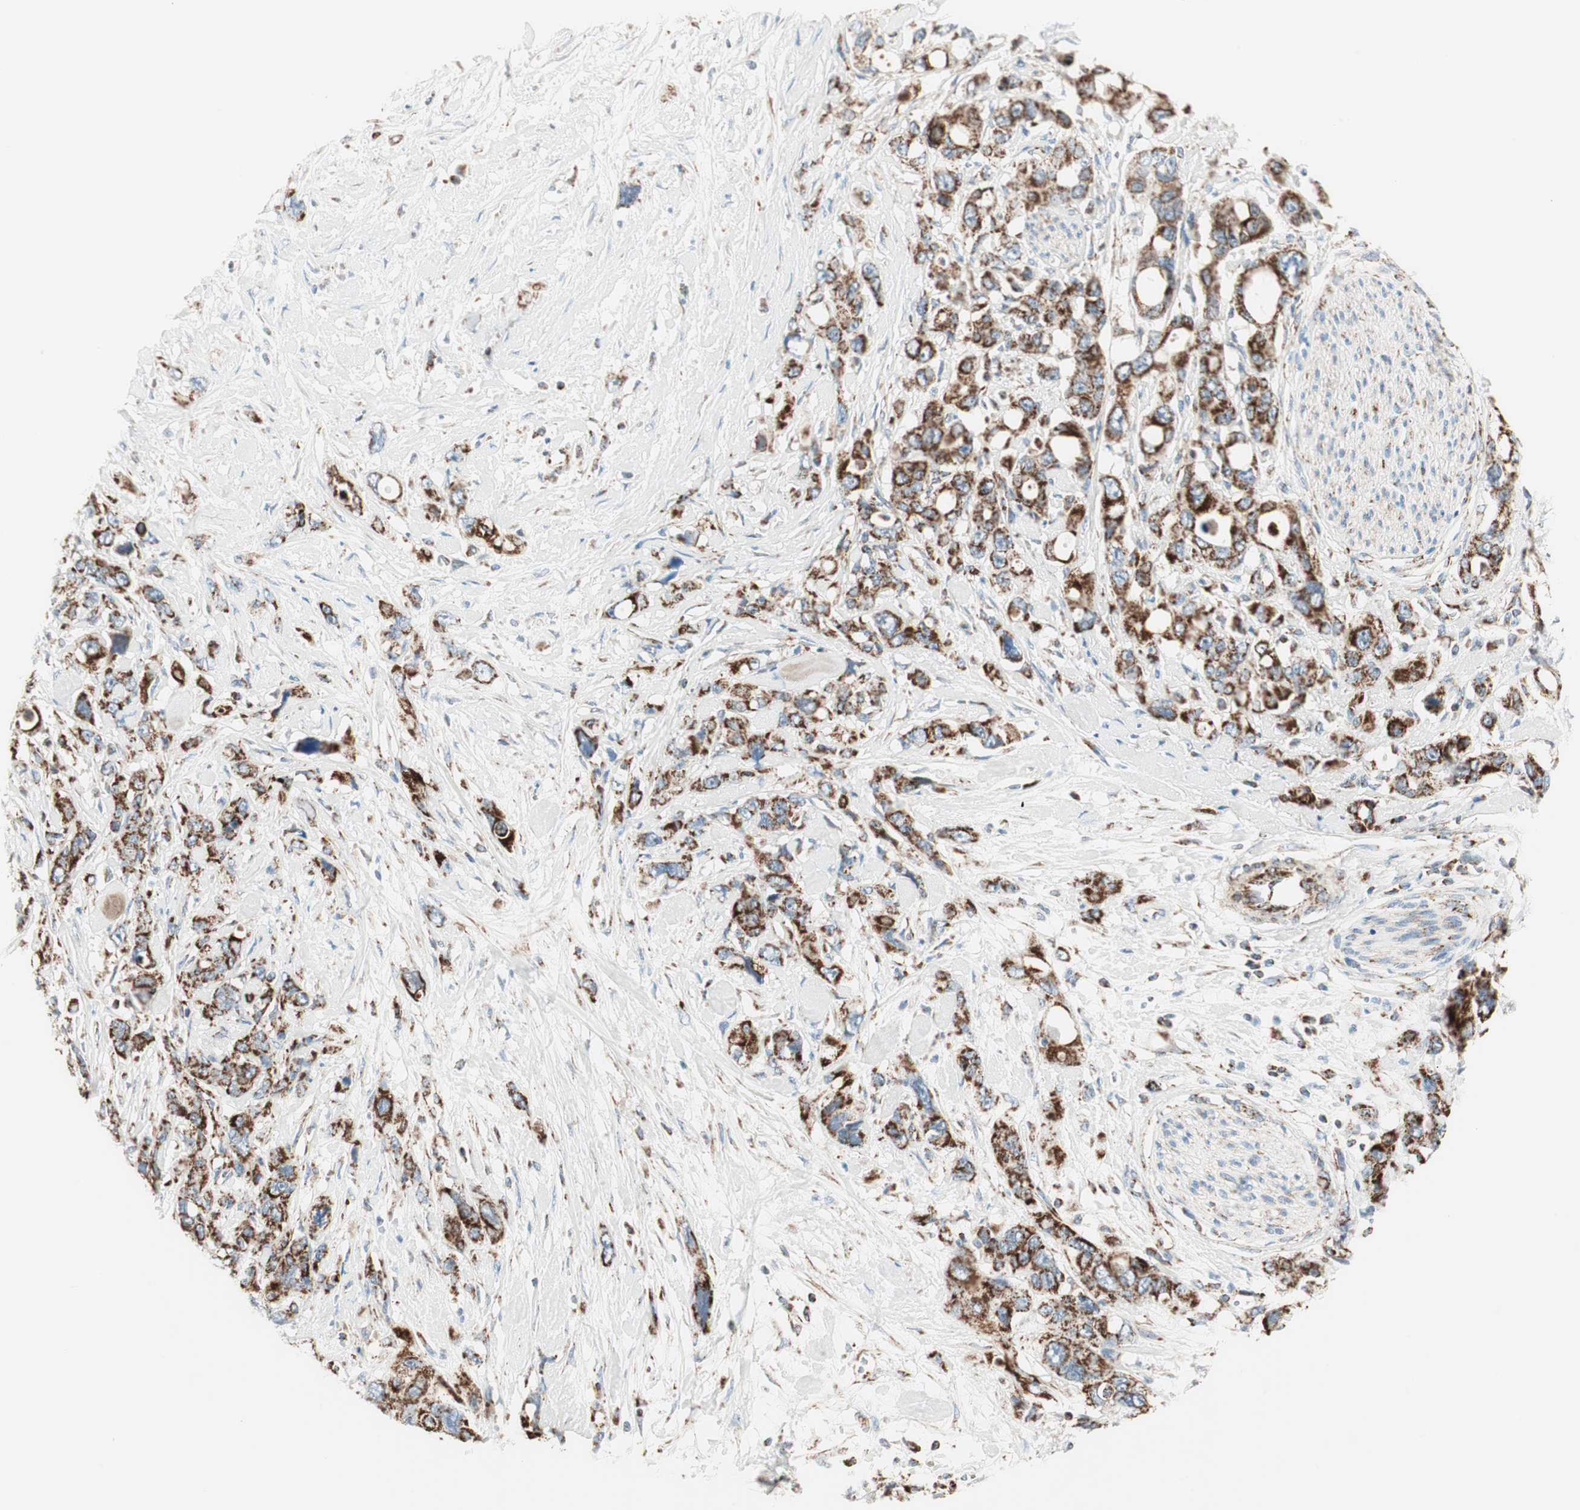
{"staining": {"intensity": "strong", "quantity": ">75%", "location": "cytoplasmic/membranous"}, "tissue": "pancreatic cancer", "cell_type": "Tumor cells", "image_type": "cancer", "snomed": [{"axis": "morphology", "description": "Adenocarcinoma, NOS"}, {"axis": "topography", "description": "Pancreas"}], "caption": "This is an image of immunohistochemistry staining of pancreatic adenocarcinoma, which shows strong positivity in the cytoplasmic/membranous of tumor cells.", "gene": "TOMM20", "patient": {"sex": "male", "age": 46}}